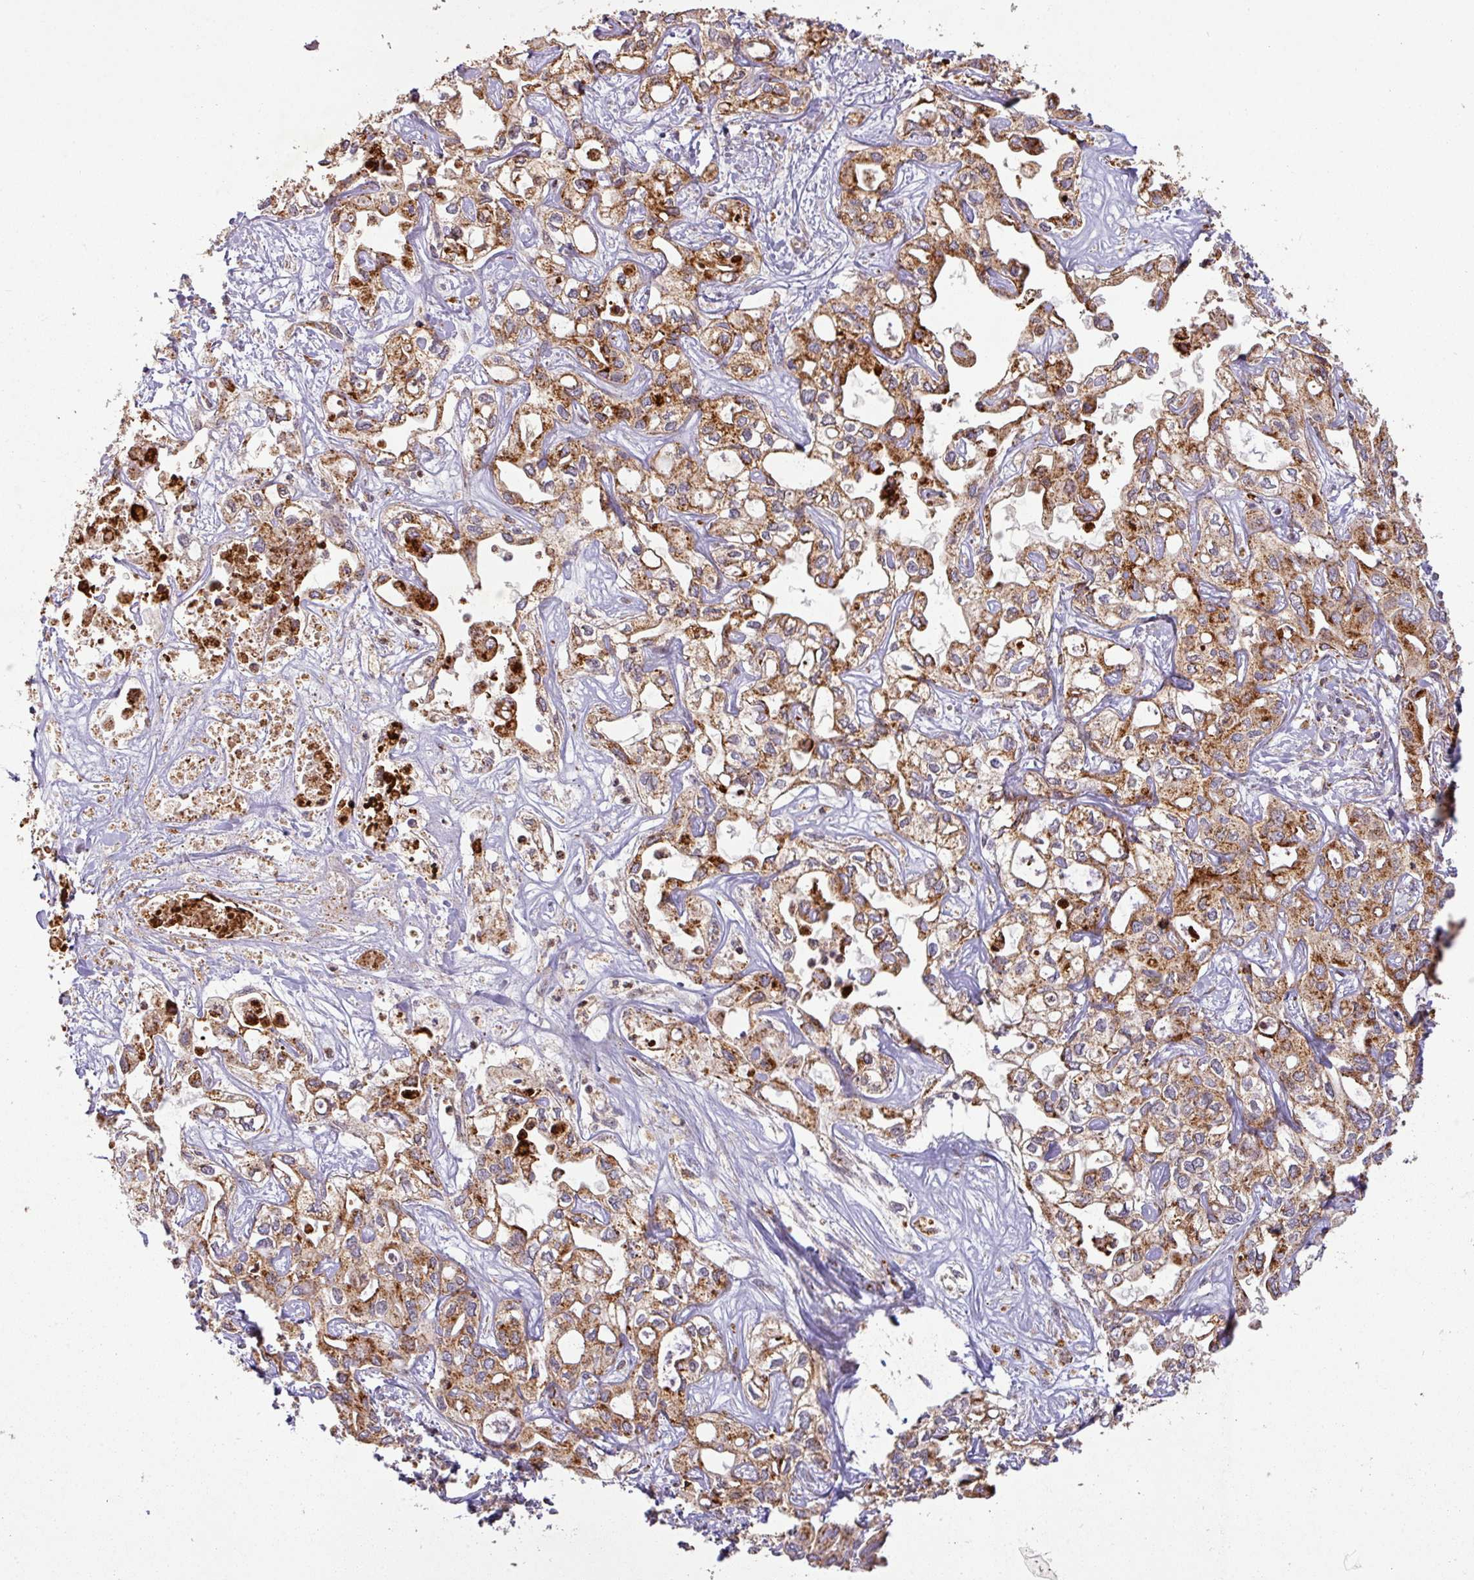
{"staining": {"intensity": "strong", "quantity": ">75%", "location": "cytoplasmic/membranous"}, "tissue": "liver cancer", "cell_type": "Tumor cells", "image_type": "cancer", "snomed": [{"axis": "morphology", "description": "Cholangiocarcinoma"}, {"axis": "topography", "description": "Liver"}], "caption": "IHC of human liver cancer (cholangiocarcinoma) reveals high levels of strong cytoplasmic/membranous expression in approximately >75% of tumor cells.", "gene": "GPD2", "patient": {"sex": "female", "age": 64}}